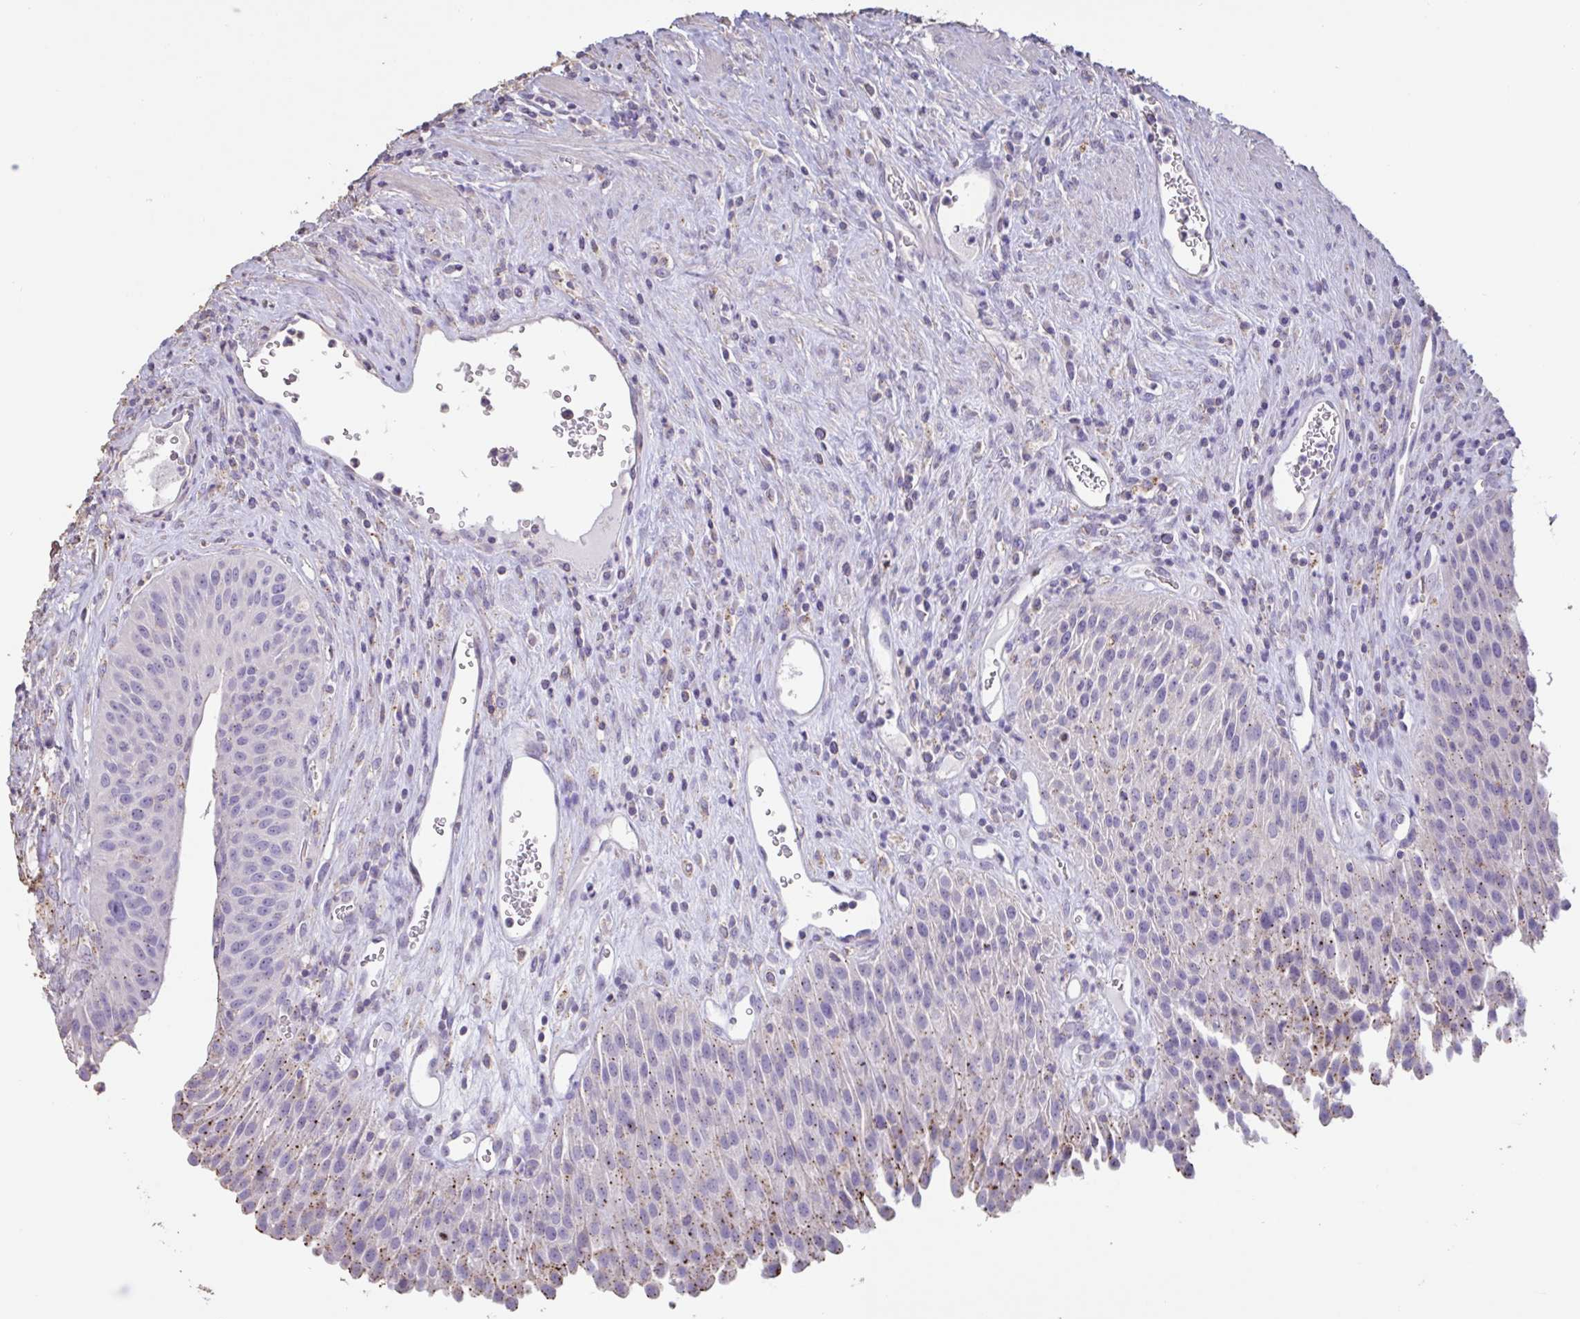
{"staining": {"intensity": "moderate", "quantity": "<25%", "location": "cytoplasmic/membranous"}, "tissue": "urinary bladder", "cell_type": "Urothelial cells", "image_type": "normal", "snomed": [{"axis": "morphology", "description": "Normal tissue, NOS"}, {"axis": "topography", "description": "Urinary bladder"}], "caption": "Benign urinary bladder was stained to show a protein in brown. There is low levels of moderate cytoplasmic/membranous staining in about <25% of urothelial cells.", "gene": "CHMP5", "patient": {"sex": "female", "age": 56}}